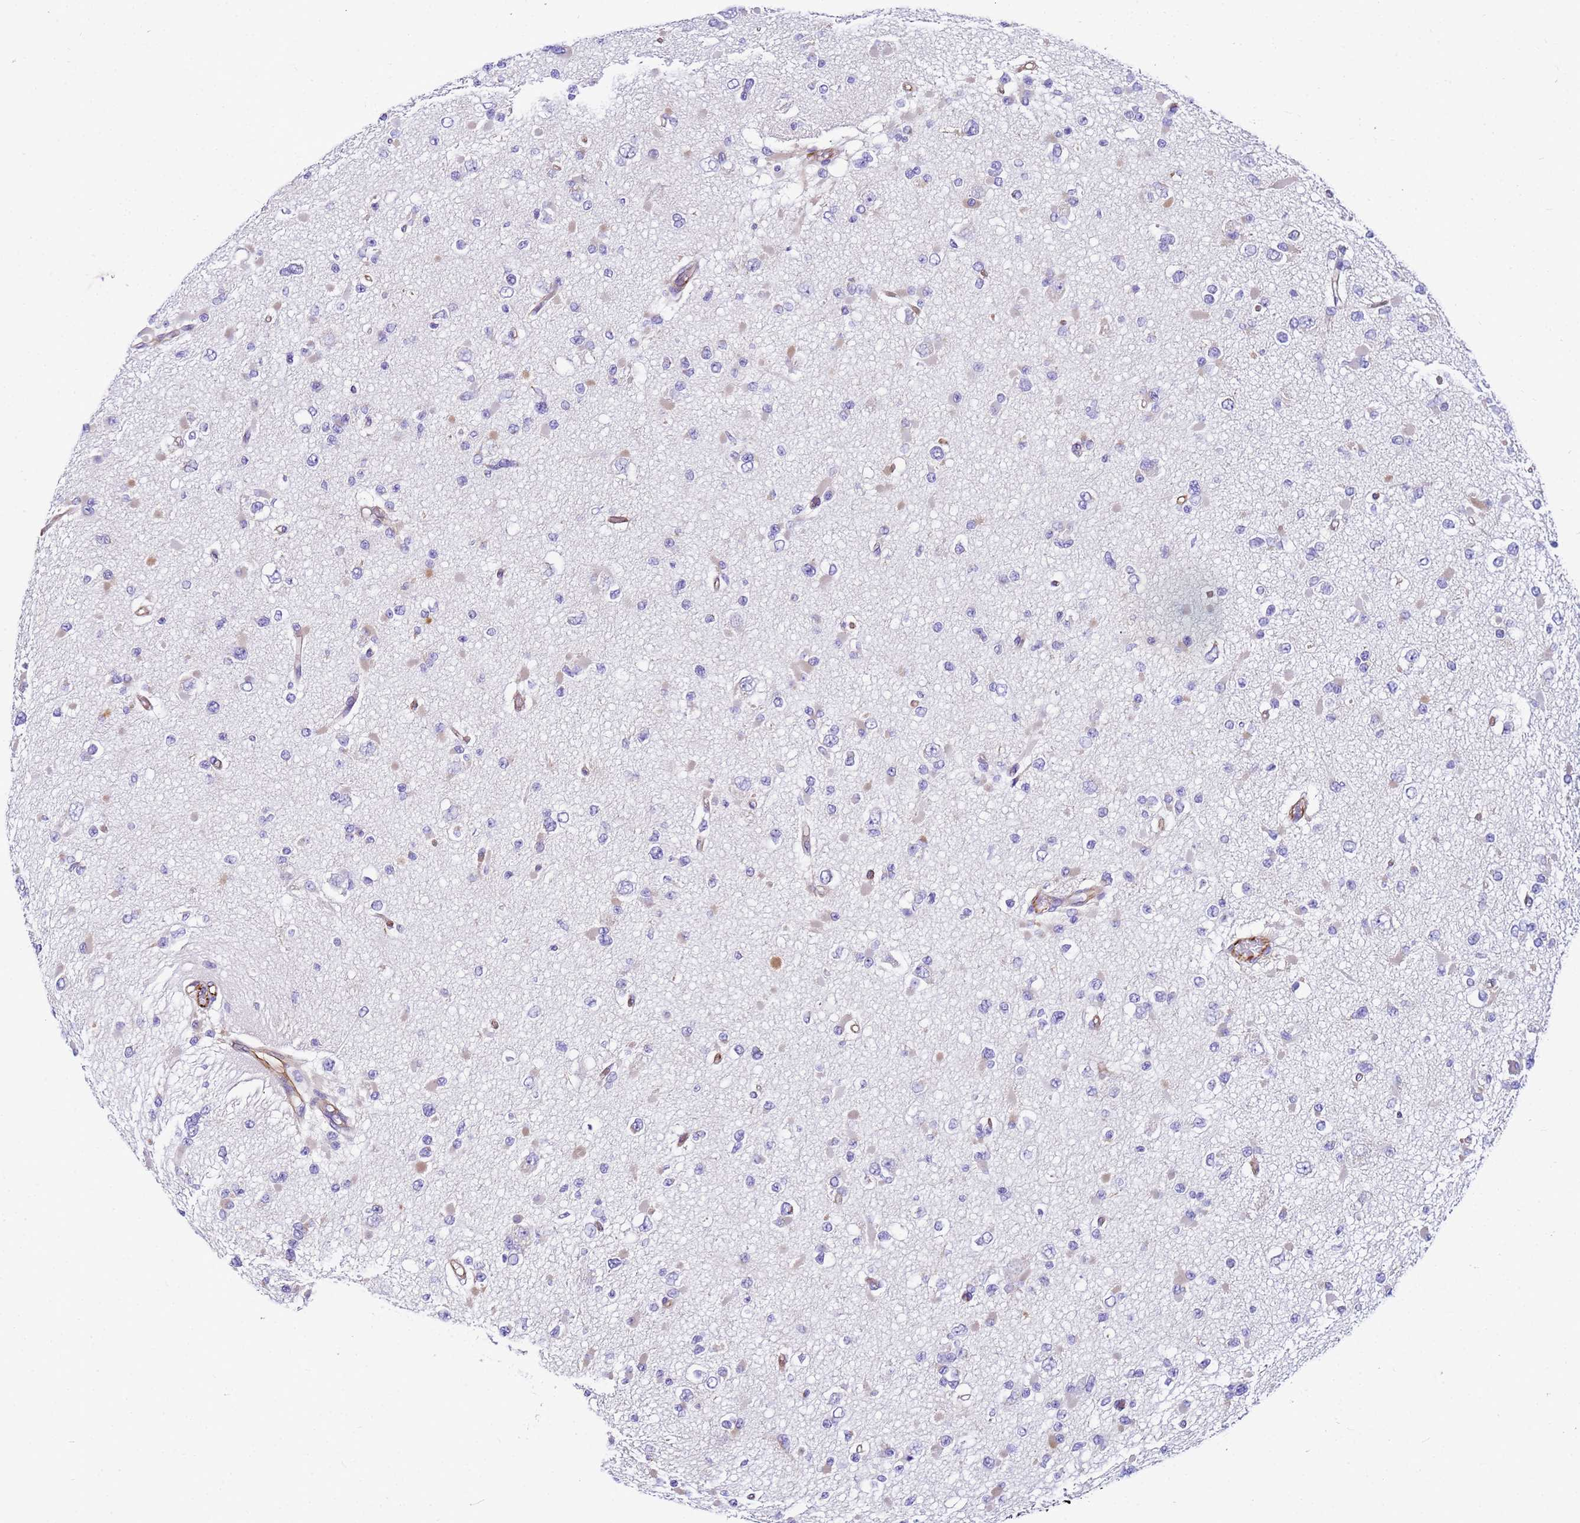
{"staining": {"intensity": "negative", "quantity": "none", "location": "none"}, "tissue": "glioma", "cell_type": "Tumor cells", "image_type": "cancer", "snomed": [{"axis": "morphology", "description": "Glioma, malignant, Low grade"}, {"axis": "topography", "description": "Brain"}], "caption": "Tumor cells show no significant protein expression in glioma.", "gene": "UBXN2B", "patient": {"sex": "female", "age": 22}}